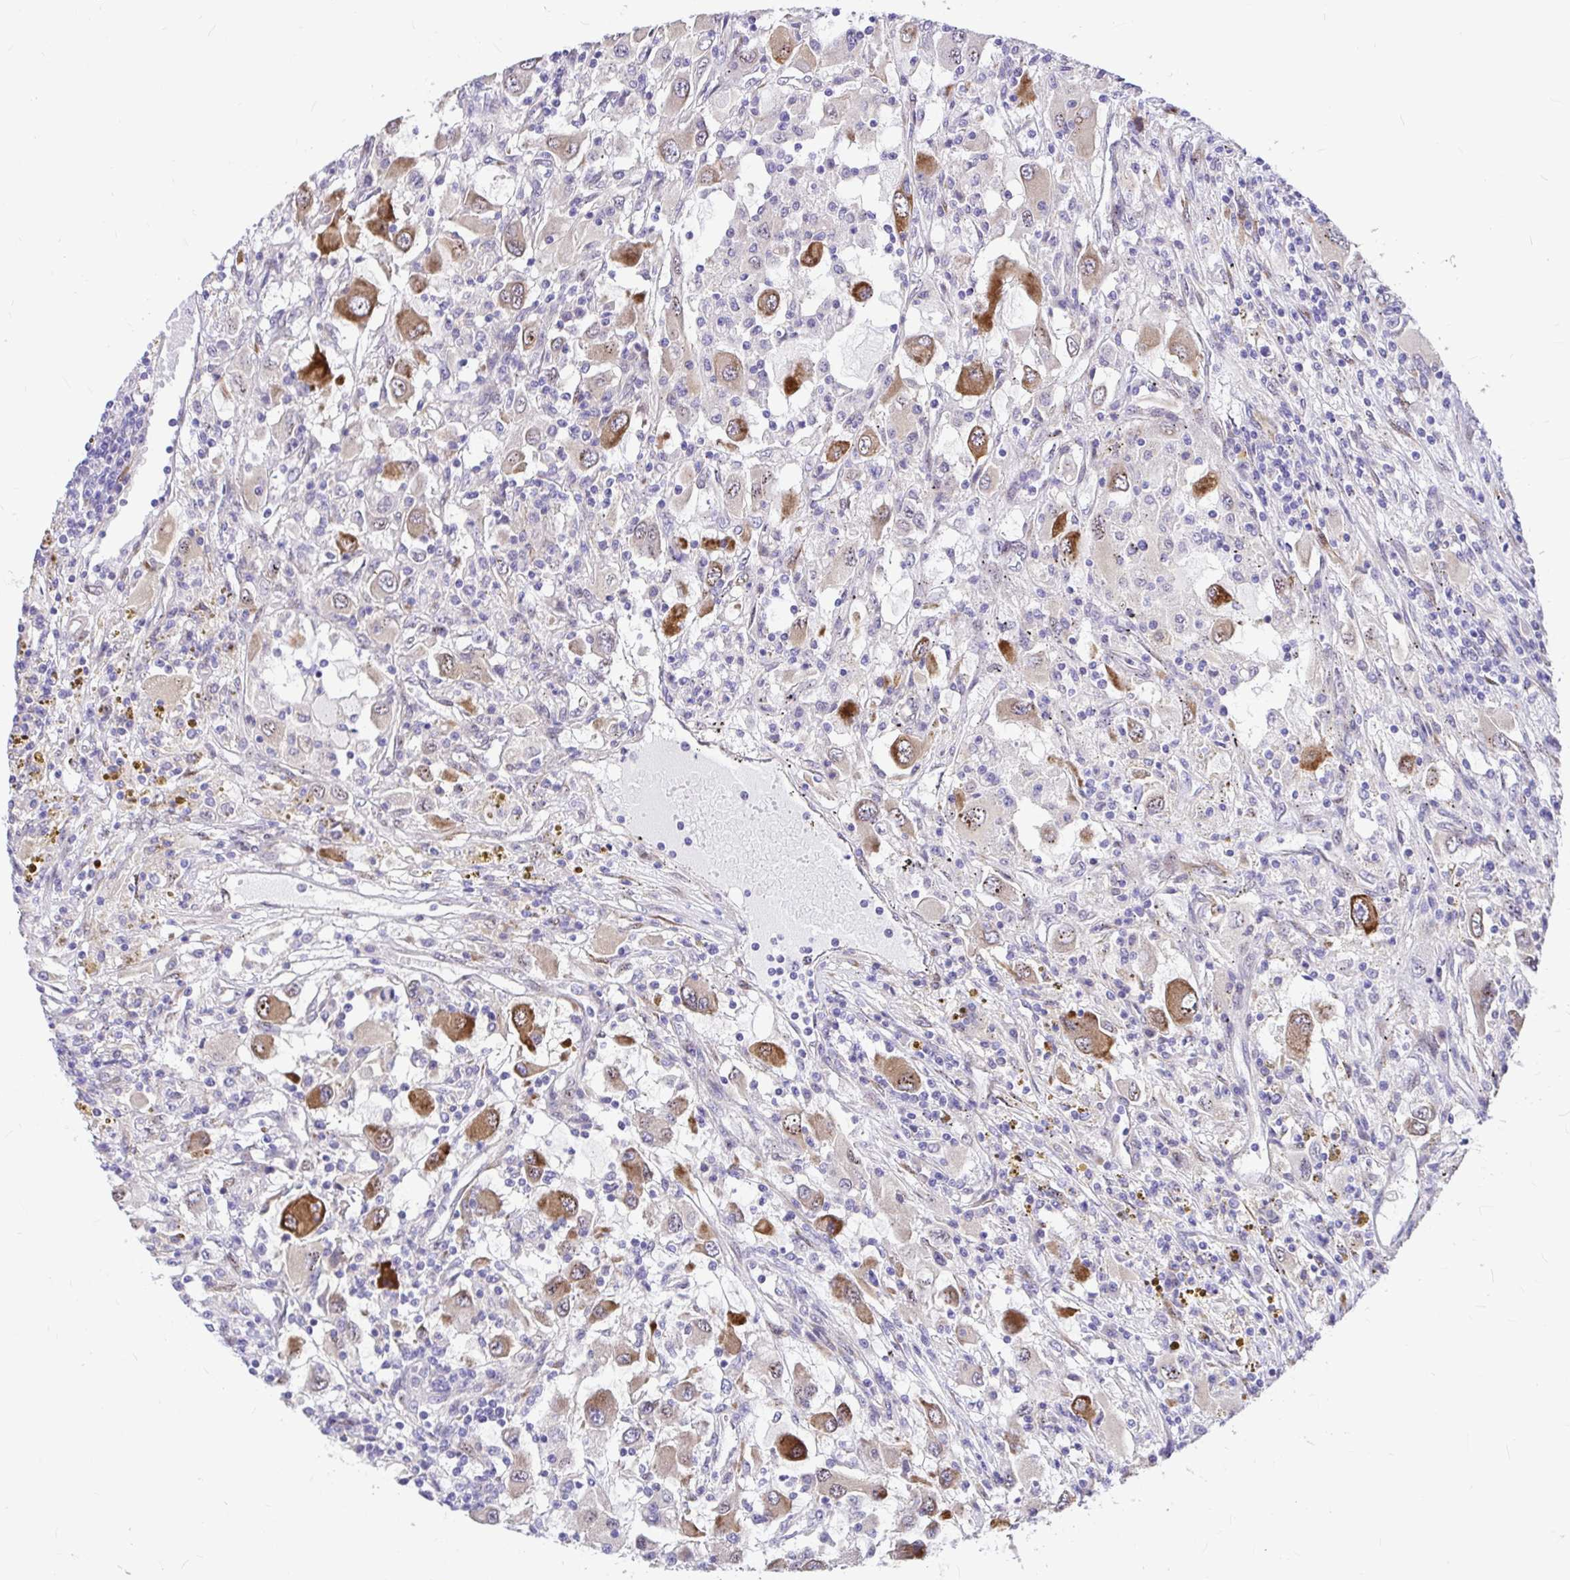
{"staining": {"intensity": "strong", "quantity": "<25%", "location": "cytoplasmic/membranous"}, "tissue": "renal cancer", "cell_type": "Tumor cells", "image_type": "cancer", "snomed": [{"axis": "morphology", "description": "Adenocarcinoma, NOS"}, {"axis": "topography", "description": "Kidney"}], "caption": "Immunohistochemistry (IHC) of human renal adenocarcinoma shows medium levels of strong cytoplasmic/membranous staining in about <25% of tumor cells. Nuclei are stained in blue.", "gene": "GABBR2", "patient": {"sex": "female", "age": 67}}